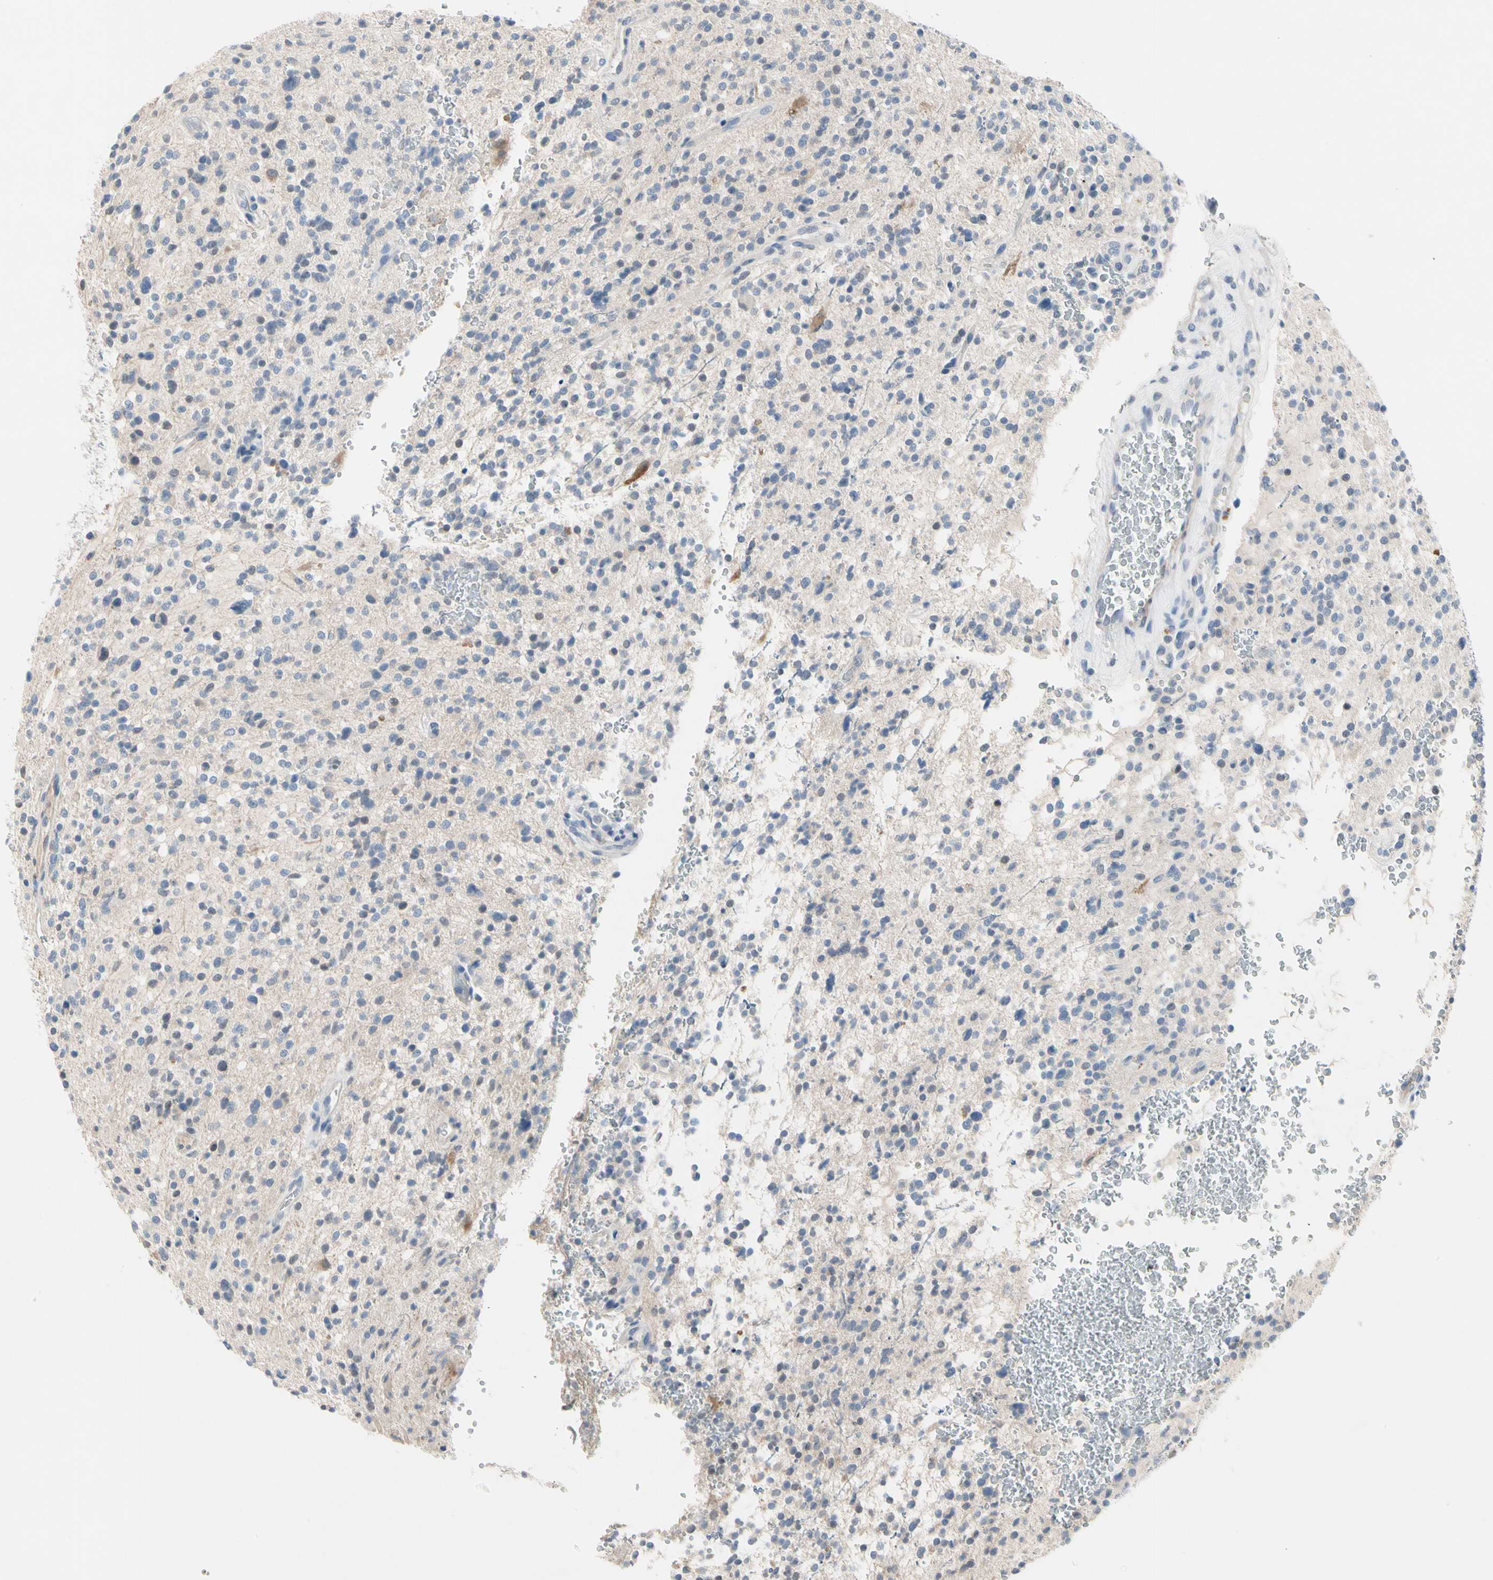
{"staining": {"intensity": "negative", "quantity": "none", "location": "none"}, "tissue": "glioma", "cell_type": "Tumor cells", "image_type": "cancer", "snomed": [{"axis": "morphology", "description": "Glioma, malignant, High grade"}, {"axis": "topography", "description": "Brain"}], "caption": "The histopathology image displays no staining of tumor cells in malignant glioma (high-grade). Nuclei are stained in blue.", "gene": "ECRG4", "patient": {"sex": "male", "age": 48}}